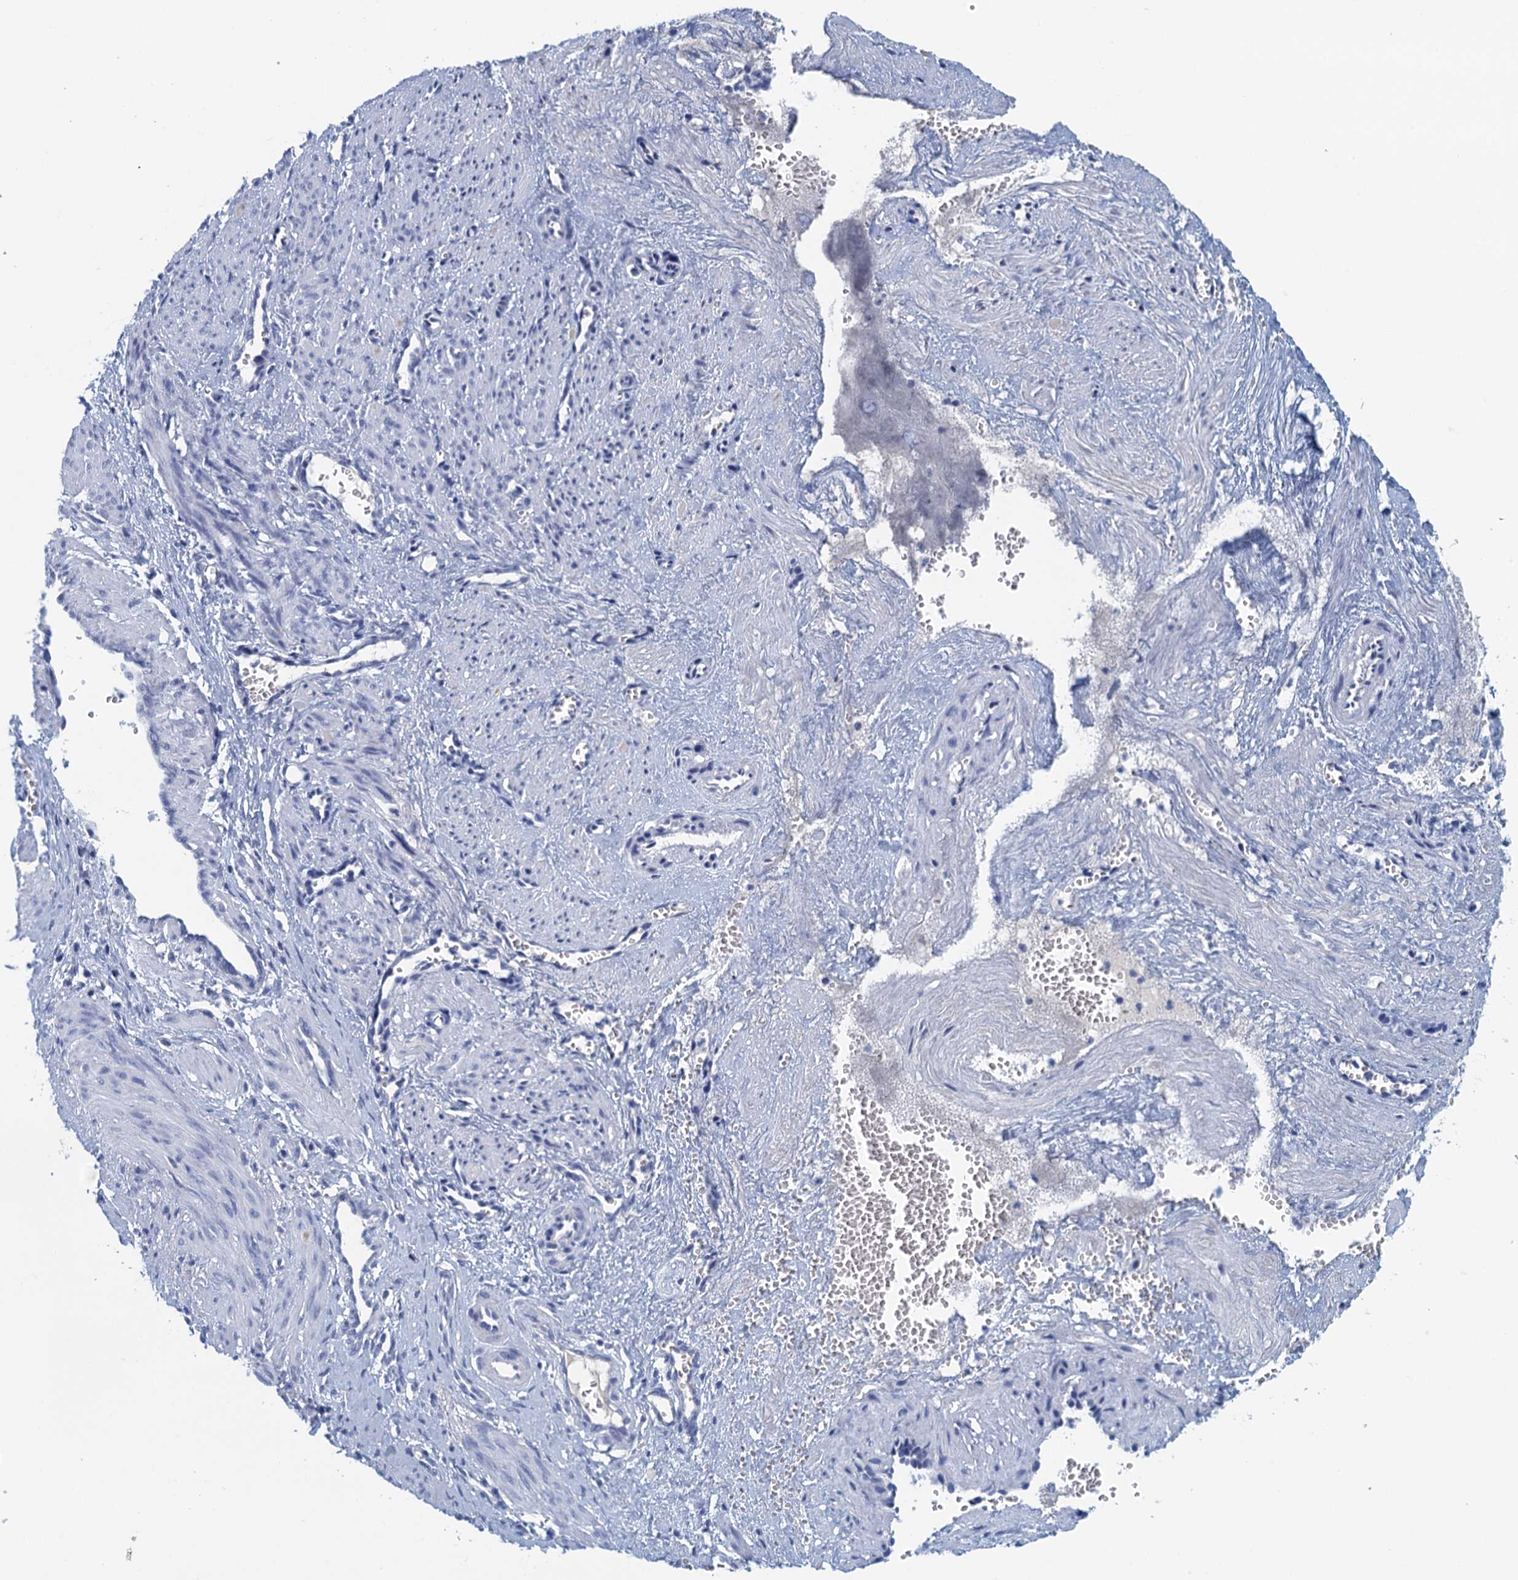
{"staining": {"intensity": "negative", "quantity": "none", "location": "none"}, "tissue": "smooth muscle", "cell_type": "Smooth muscle cells", "image_type": "normal", "snomed": [{"axis": "morphology", "description": "Normal tissue, NOS"}, {"axis": "topography", "description": "Endometrium"}], "caption": "Immunohistochemistry (IHC) of unremarkable smooth muscle exhibits no staining in smooth muscle cells.", "gene": "CYP51A1", "patient": {"sex": "female", "age": 33}}